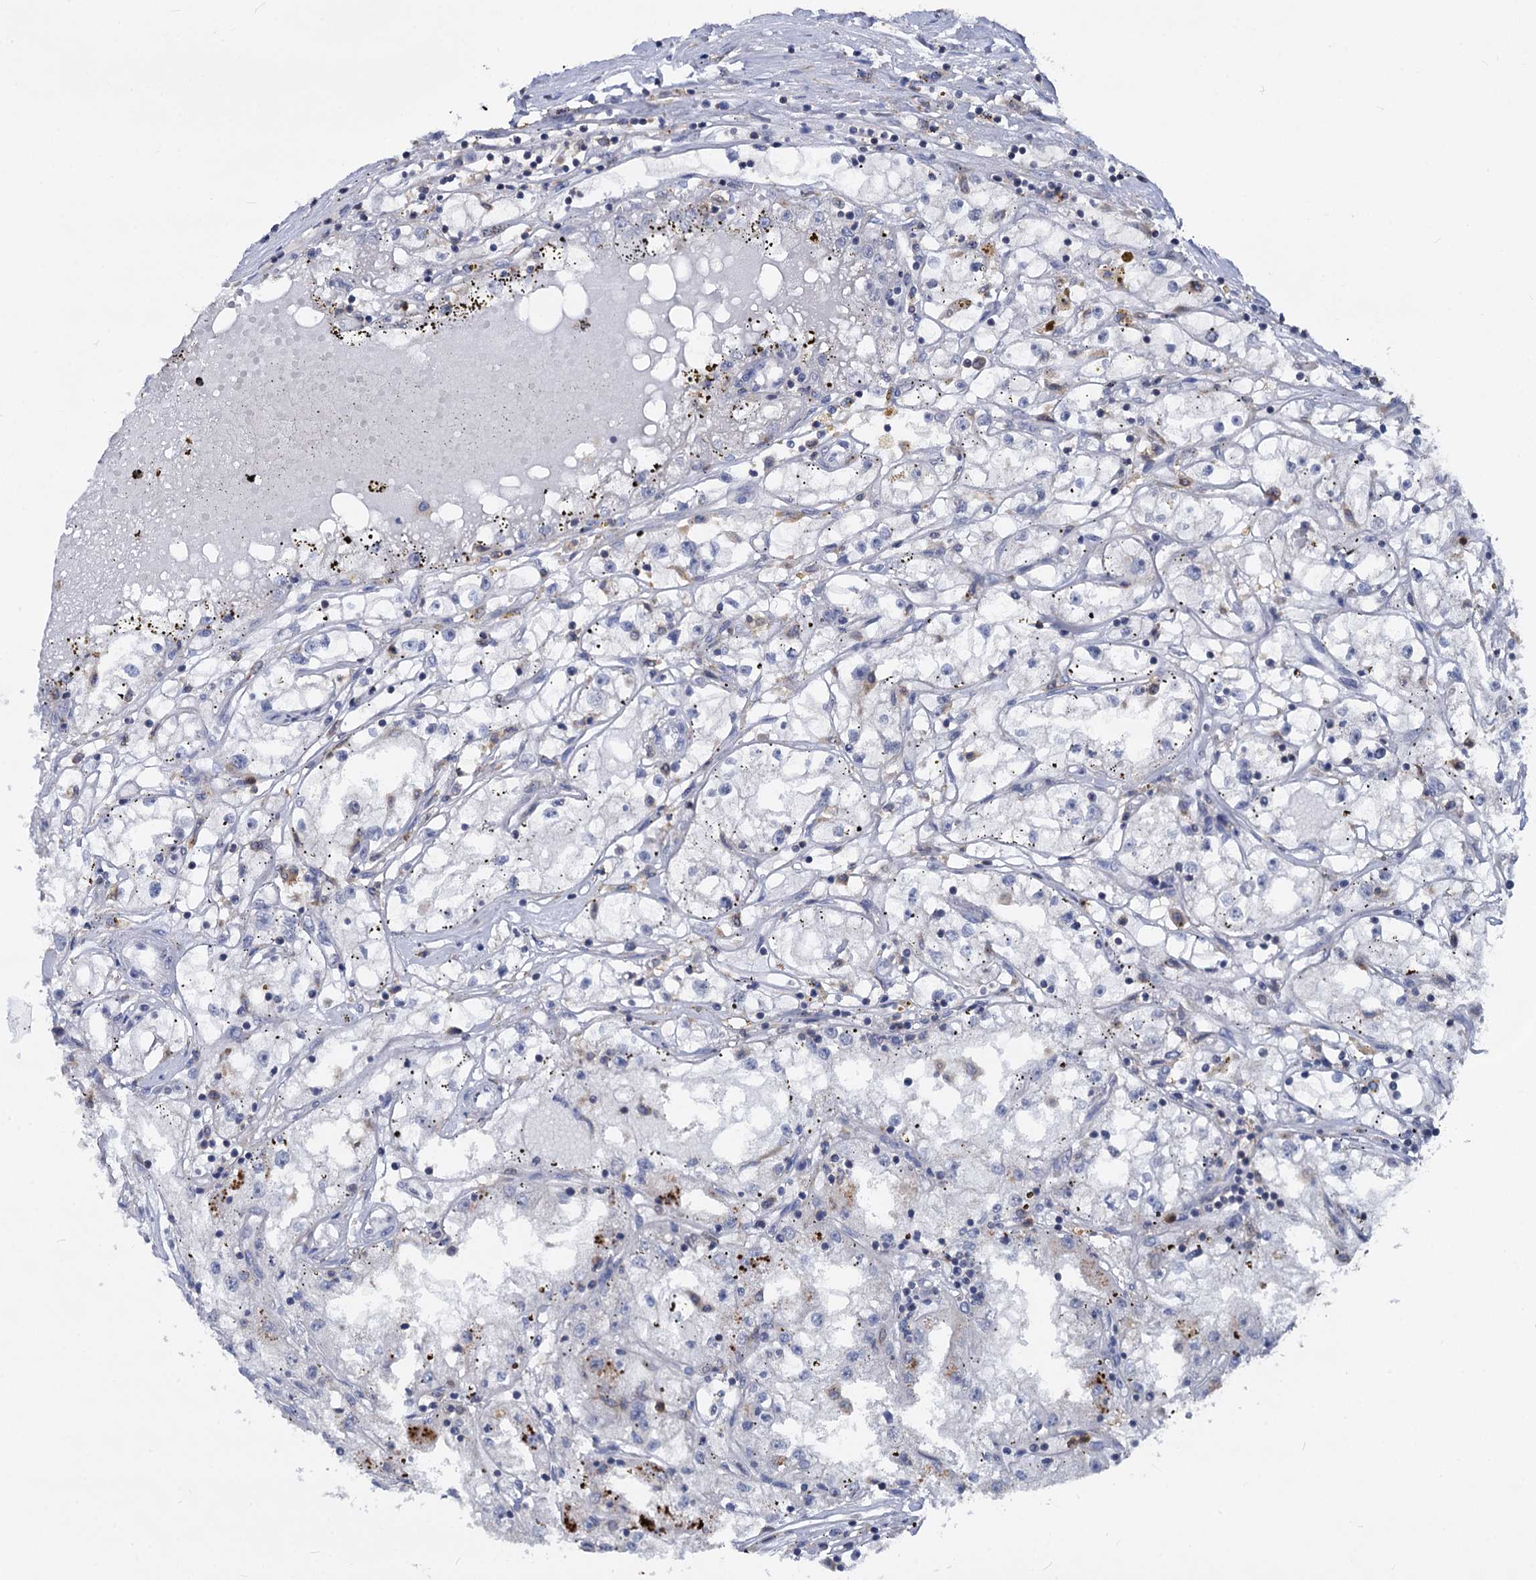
{"staining": {"intensity": "negative", "quantity": "none", "location": "none"}, "tissue": "renal cancer", "cell_type": "Tumor cells", "image_type": "cancer", "snomed": [{"axis": "morphology", "description": "Adenocarcinoma, NOS"}, {"axis": "topography", "description": "Kidney"}], "caption": "Immunohistochemical staining of renal adenocarcinoma reveals no significant expression in tumor cells.", "gene": "RHOG", "patient": {"sex": "male", "age": 56}}